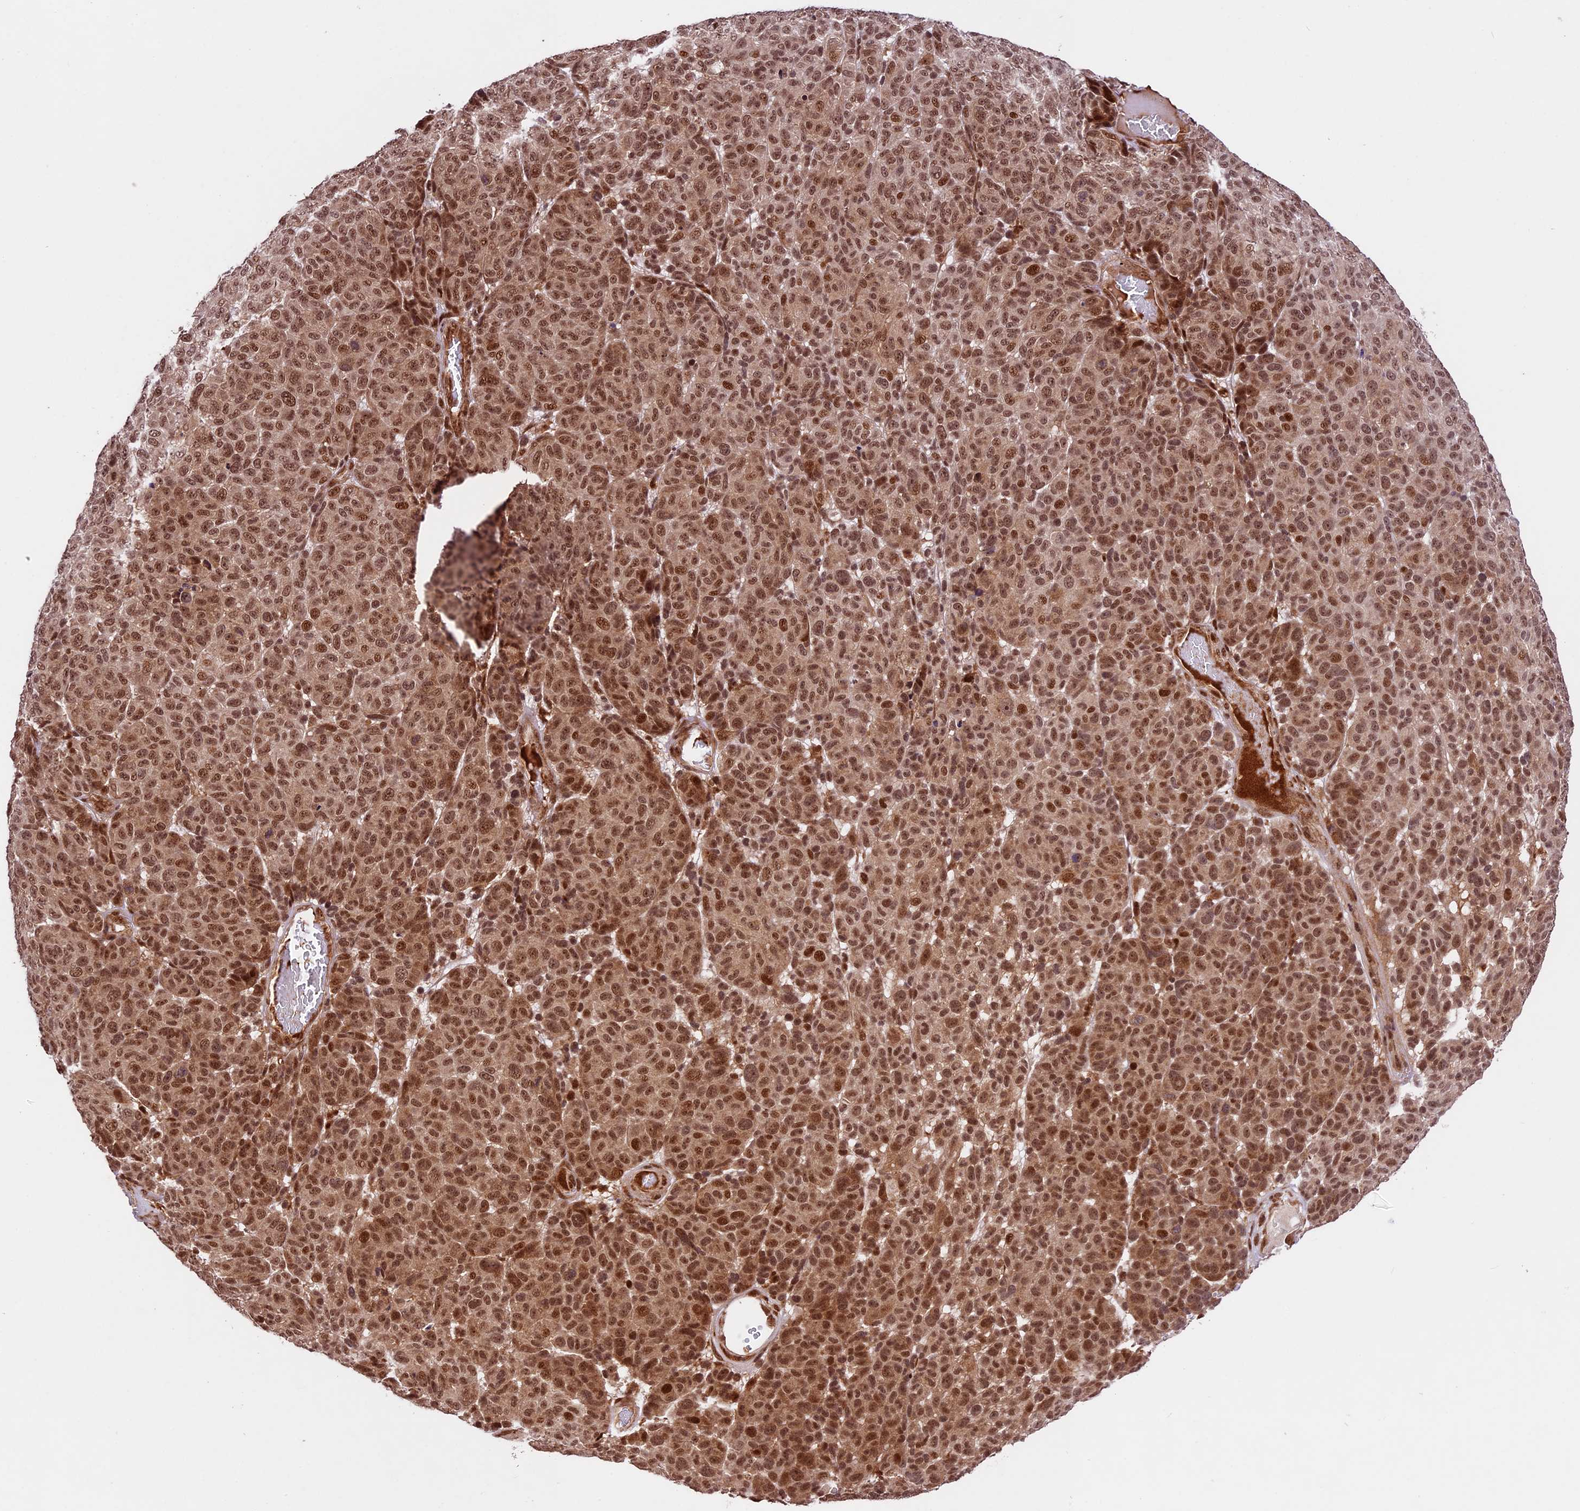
{"staining": {"intensity": "moderate", "quantity": ">75%", "location": "nuclear"}, "tissue": "melanoma", "cell_type": "Tumor cells", "image_type": "cancer", "snomed": [{"axis": "morphology", "description": "Malignant melanoma, NOS"}, {"axis": "topography", "description": "Skin"}], "caption": "Malignant melanoma stained with DAB (3,3'-diaminobenzidine) immunohistochemistry displays medium levels of moderate nuclear staining in about >75% of tumor cells. (Brightfield microscopy of DAB IHC at high magnification).", "gene": "DHX38", "patient": {"sex": "male", "age": 49}}